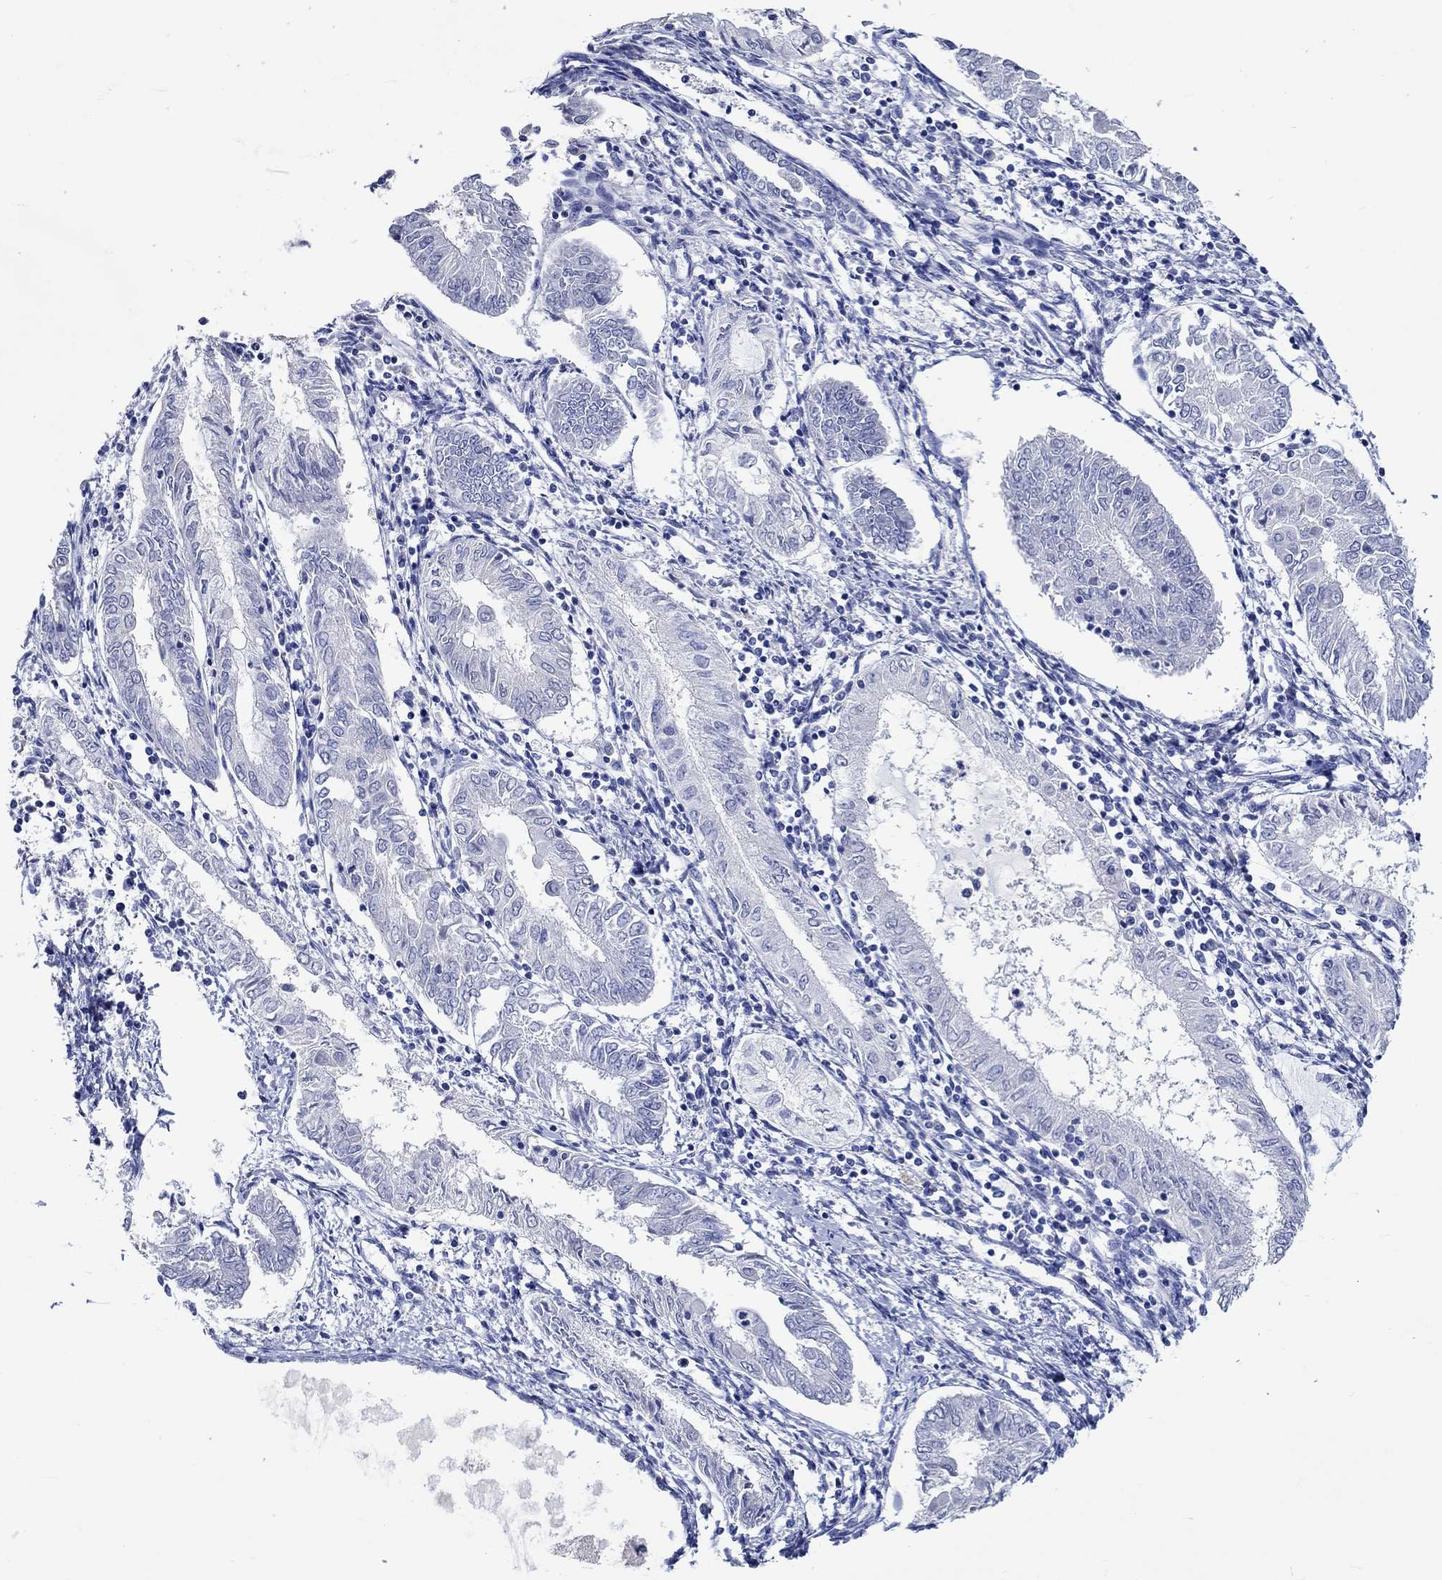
{"staining": {"intensity": "negative", "quantity": "none", "location": "none"}, "tissue": "endometrial cancer", "cell_type": "Tumor cells", "image_type": "cancer", "snomed": [{"axis": "morphology", "description": "Adenocarcinoma, NOS"}, {"axis": "topography", "description": "Endometrium"}], "caption": "Tumor cells are negative for protein expression in human endometrial cancer.", "gene": "KLHL35", "patient": {"sex": "female", "age": 68}}